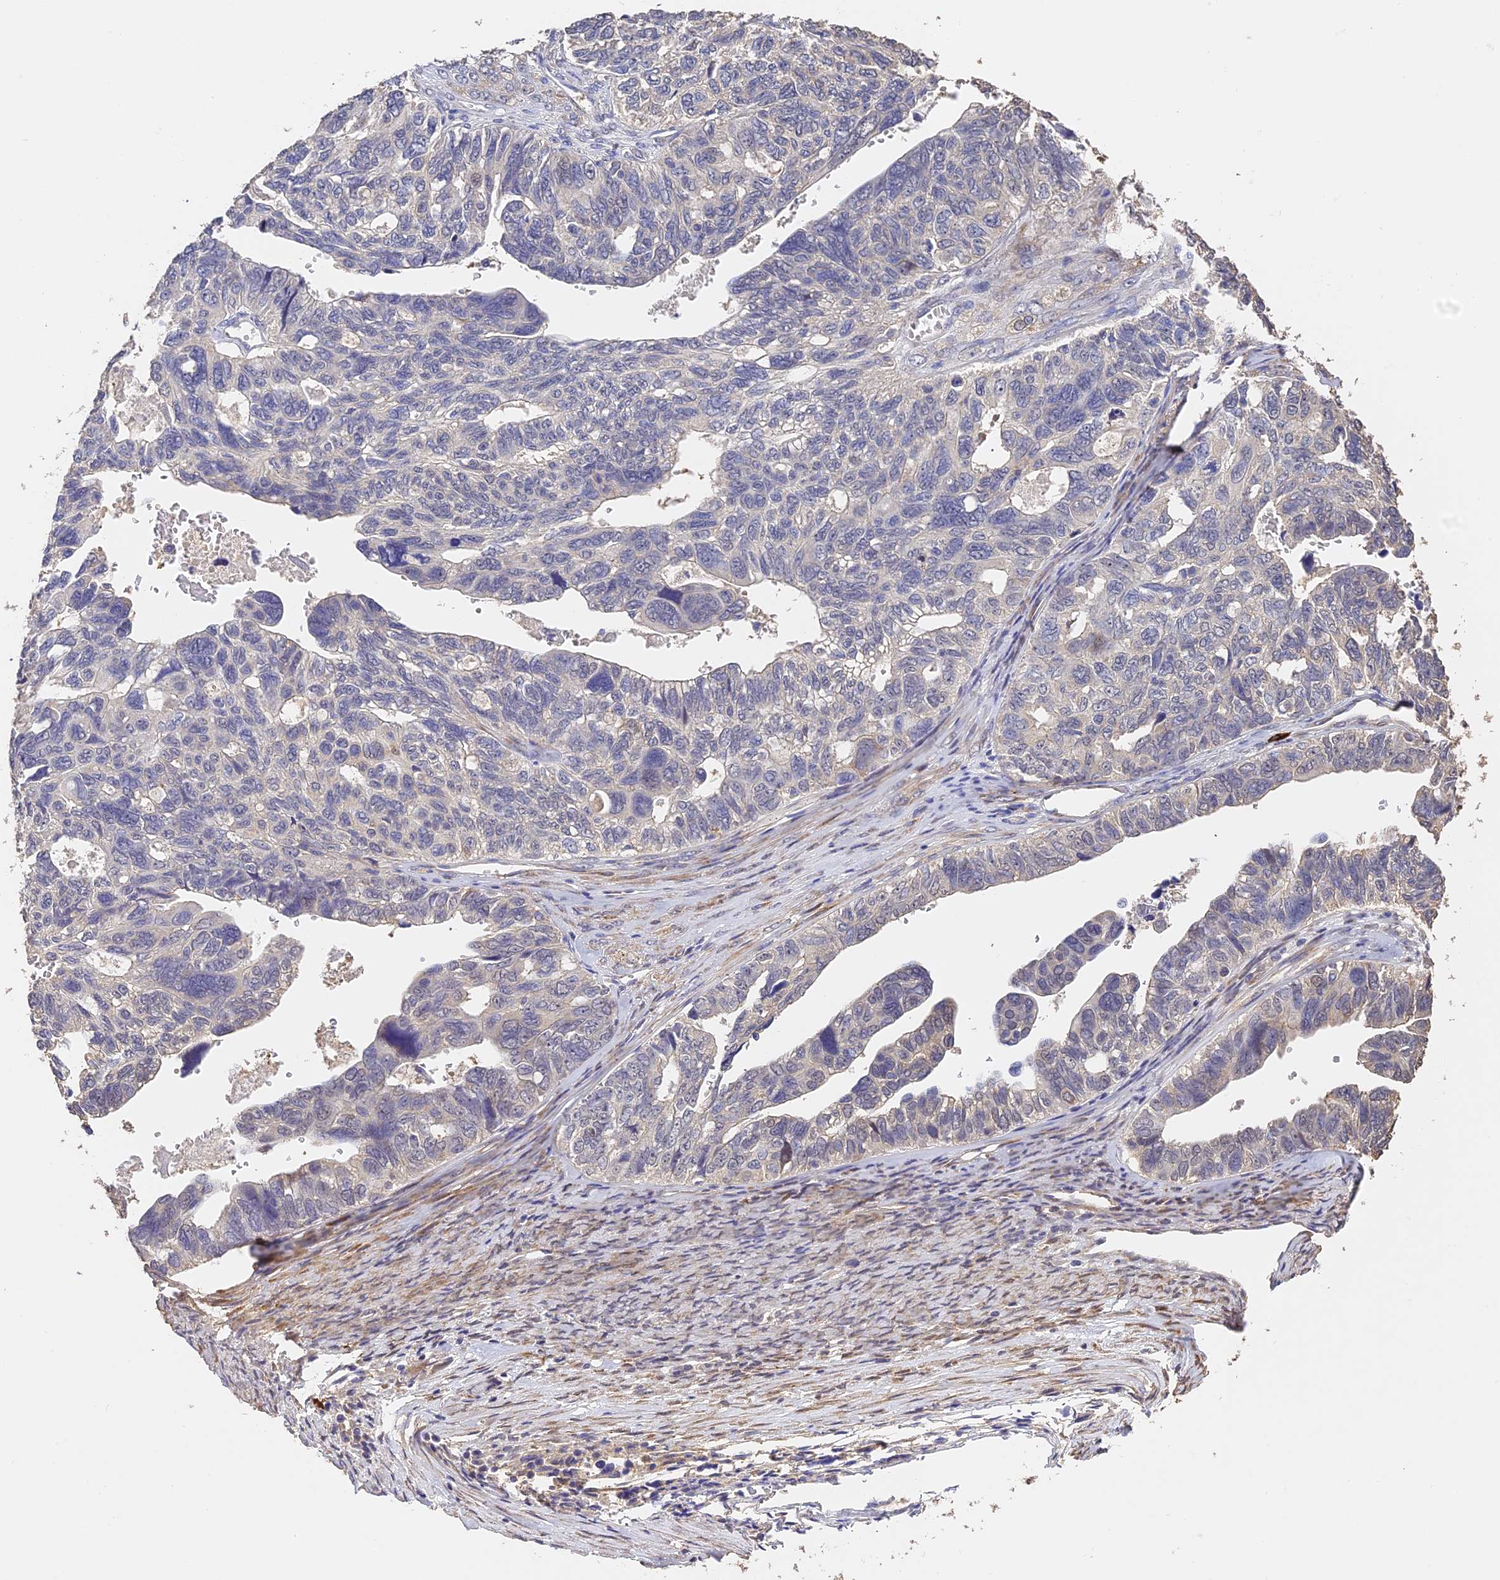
{"staining": {"intensity": "negative", "quantity": "none", "location": "none"}, "tissue": "ovarian cancer", "cell_type": "Tumor cells", "image_type": "cancer", "snomed": [{"axis": "morphology", "description": "Cystadenocarcinoma, serous, NOS"}, {"axis": "topography", "description": "Ovary"}], "caption": "Ovarian cancer stained for a protein using immunohistochemistry (IHC) displays no positivity tumor cells.", "gene": "SLC11A1", "patient": {"sex": "female", "age": 79}}